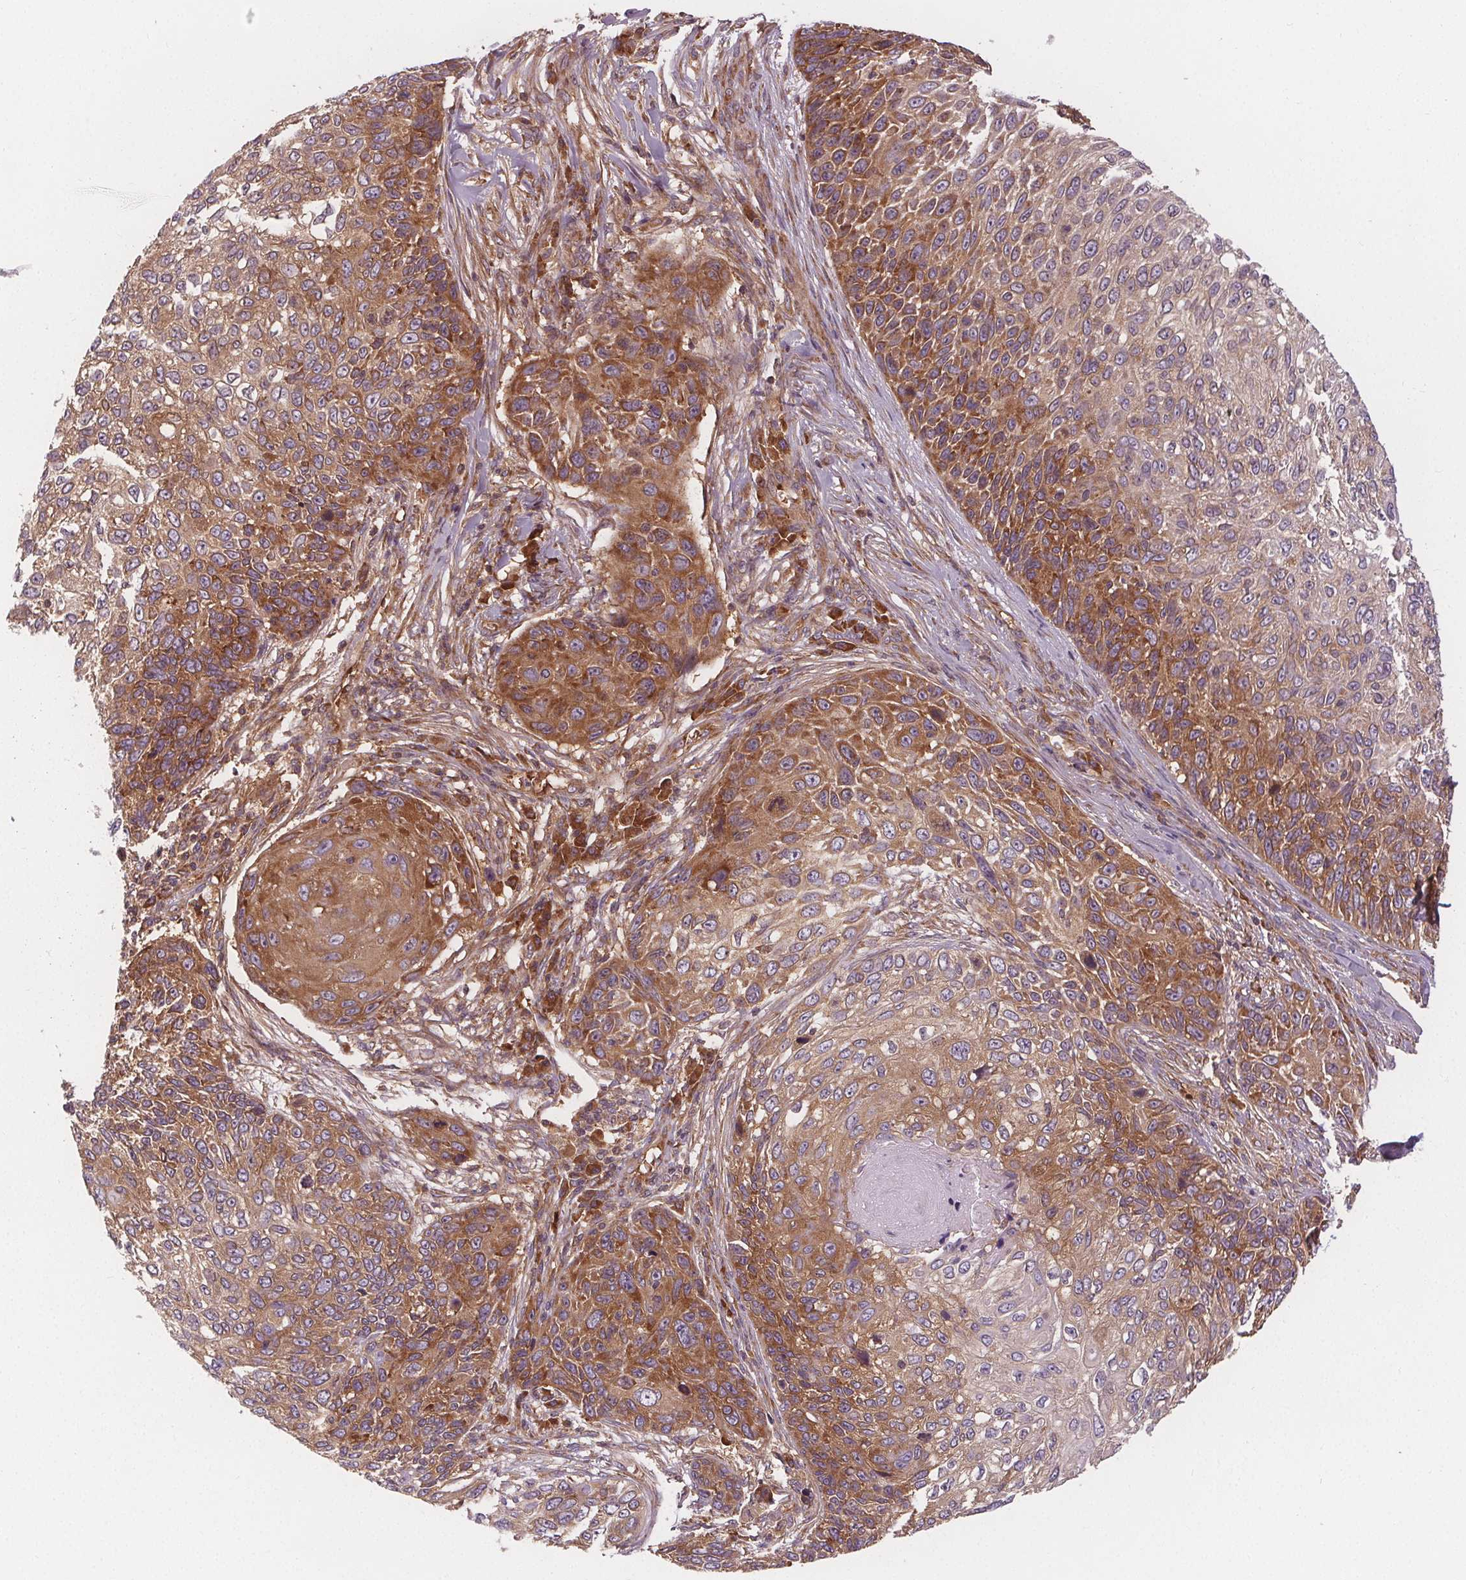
{"staining": {"intensity": "moderate", "quantity": ">75%", "location": "cytoplasmic/membranous"}, "tissue": "skin cancer", "cell_type": "Tumor cells", "image_type": "cancer", "snomed": [{"axis": "morphology", "description": "Squamous cell carcinoma, NOS"}, {"axis": "topography", "description": "Skin"}], "caption": "The immunohistochemical stain highlights moderate cytoplasmic/membranous expression in tumor cells of squamous cell carcinoma (skin) tissue.", "gene": "EIF3D", "patient": {"sex": "male", "age": 92}}